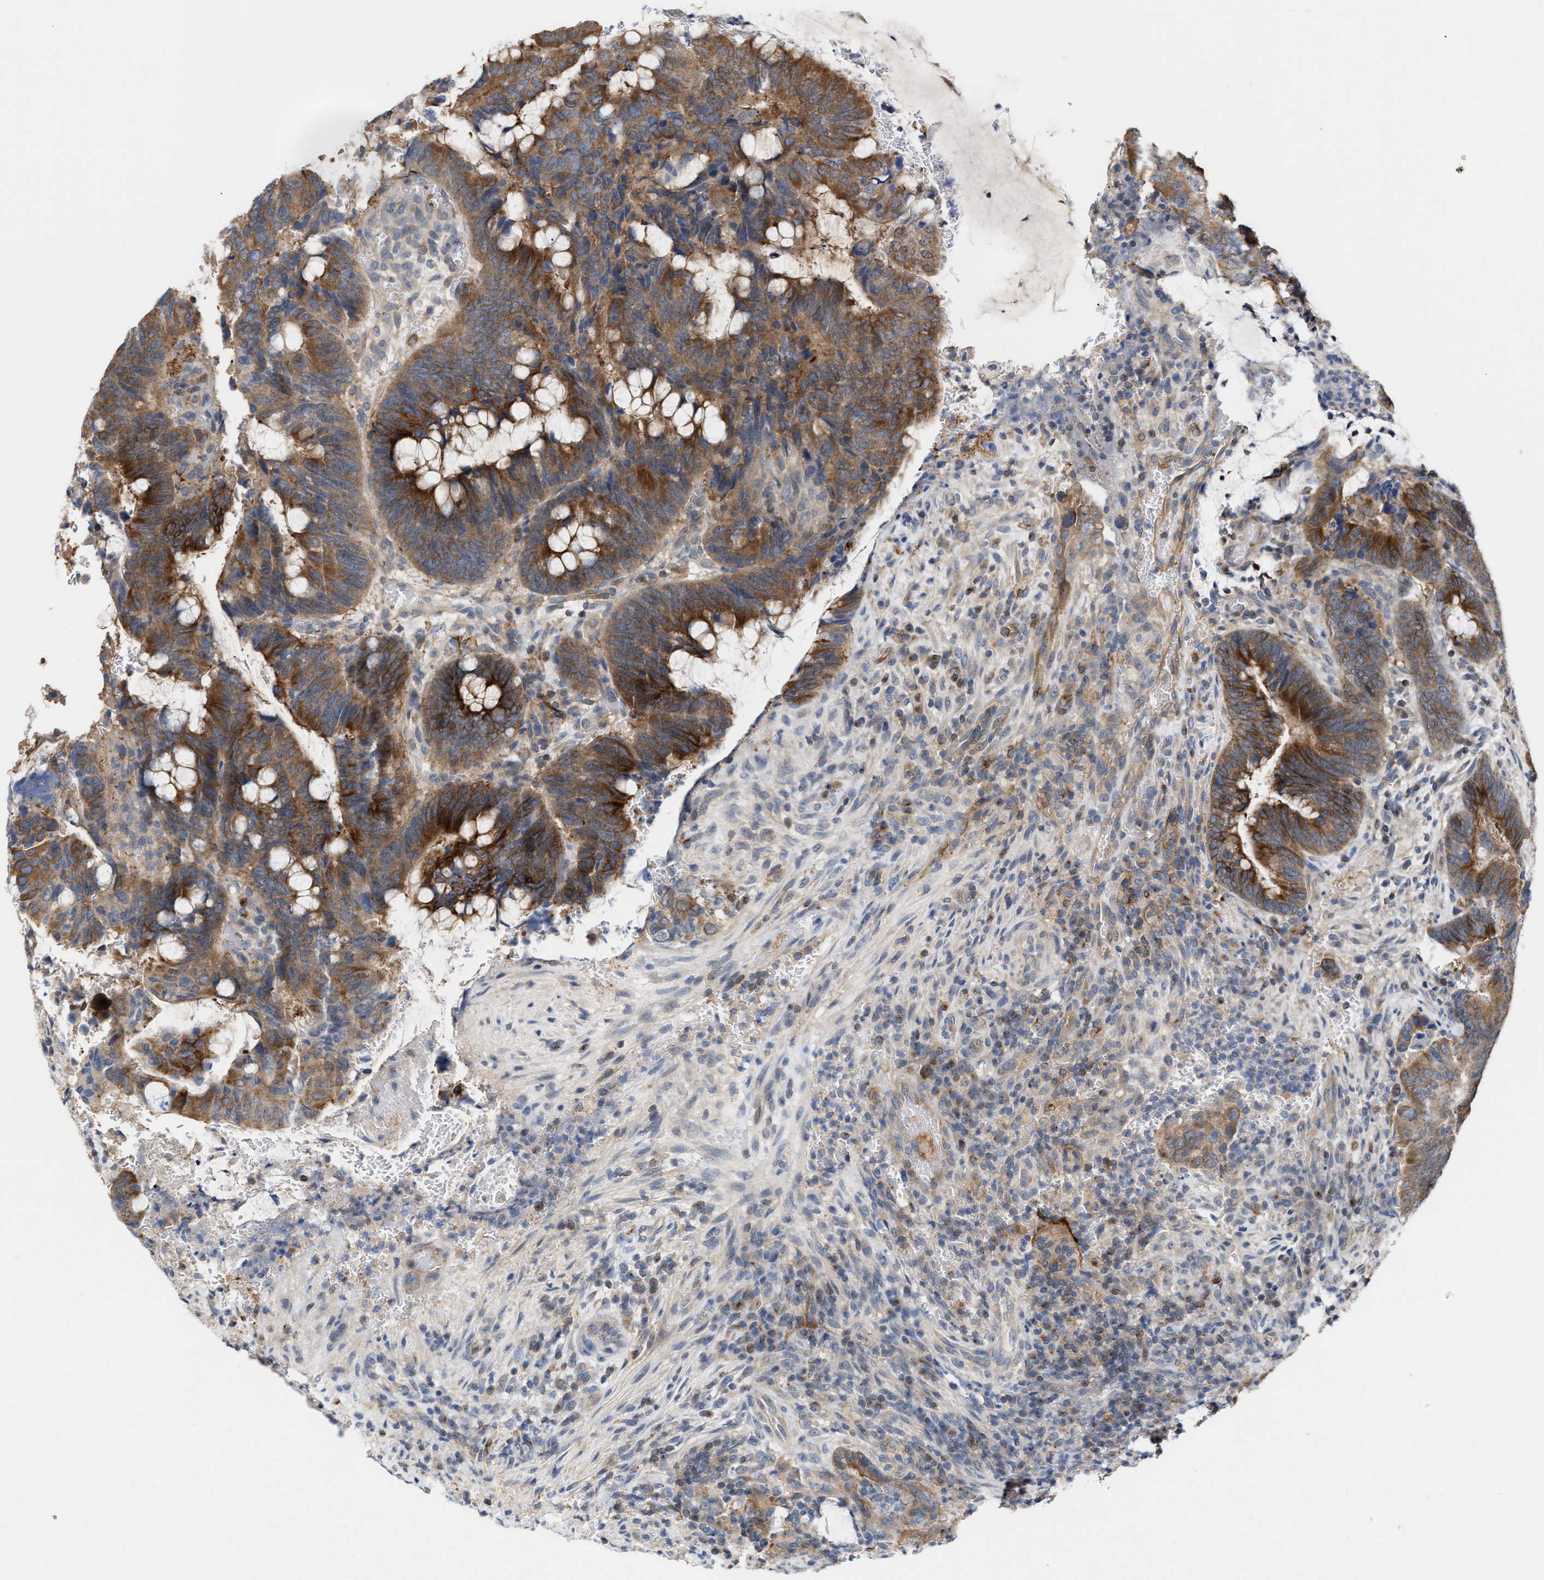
{"staining": {"intensity": "moderate", "quantity": ">75%", "location": "cytoplasmic/membranous"}, "tissue": "colorectal cancer", "cell_type": "Tumor cells", "image_type": "cancer", "snomed": [{"axis": "morphology", "description": "Normal tissue, NOS"}, {"axis": "morphology", "description": "Adenocarcinoma, NOS"}, {"axis": "topography", "description": "Rectum"}, {"axis": "topography", "description": "Peripheral nerve tissue"}], "caption": "Immunohistochemical staining of colorectal cancer shows medium levels of moderate cytoplasmic/membranous protein staining in approximately >75% of tumor cells.", "gene": "BBLN", "patient": {"sex": "male", "age": 92}}